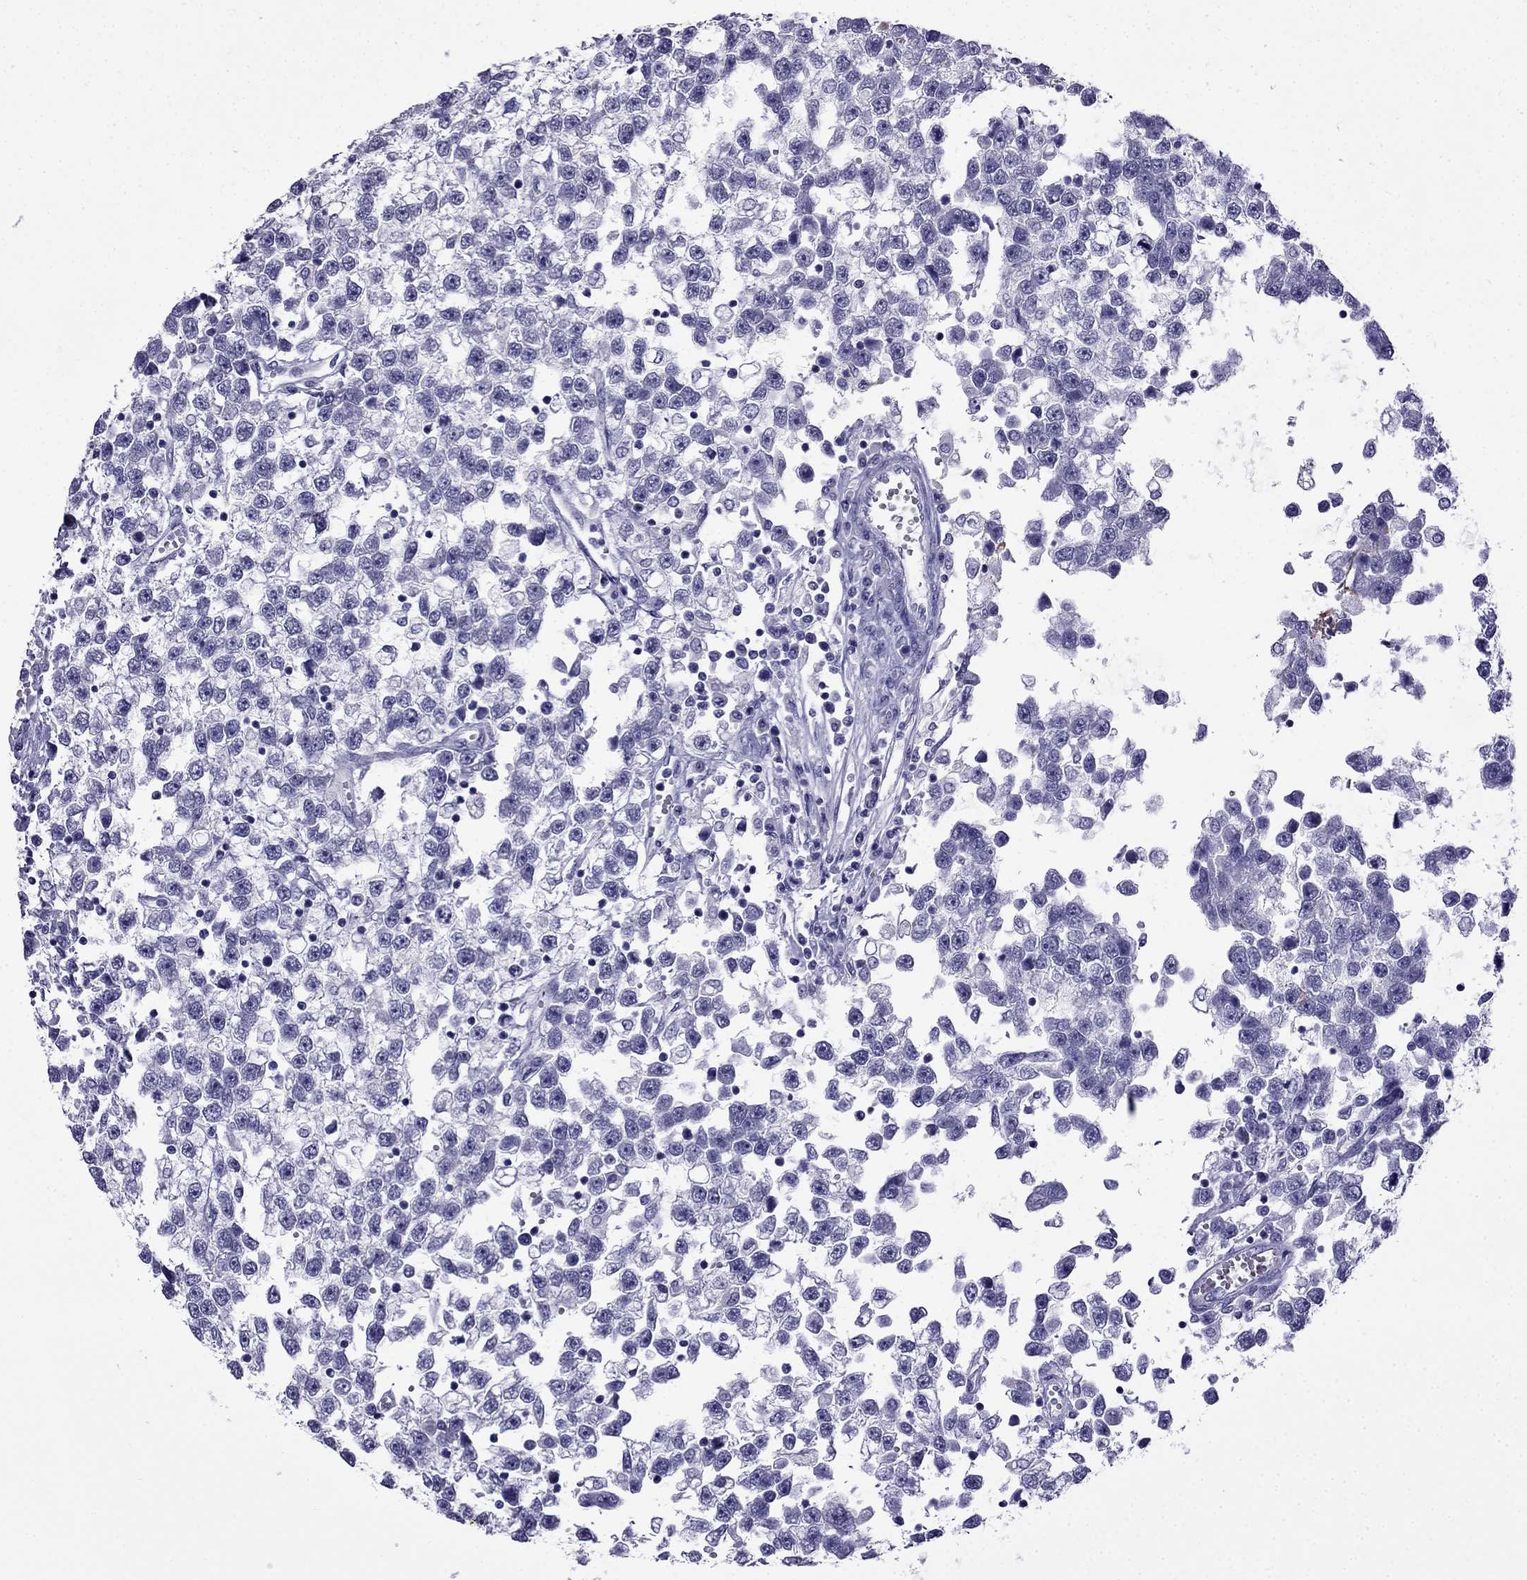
{"staining": {"intensity": "negative", "quantity": "none", "location": "none"}, "tissue": "testis cancer", "cell_type": "Tumor cells", "image_type": "cancer", "snomed": [{"axis": "morphology", "description": "Seminoma, NOS"}, {"axis": "topography", "description": "Testis"}], "caption": "Tumor cells show no significant protein staining in testis cancer (seminoma). The staining was performed using DAB to visualize the protein expression in brown, while the nuclei were stained in blue with hematoxylin (Magnification: 20x).", "gene": "CDHR4", "patient": {"sex": "male", "age": 34}}